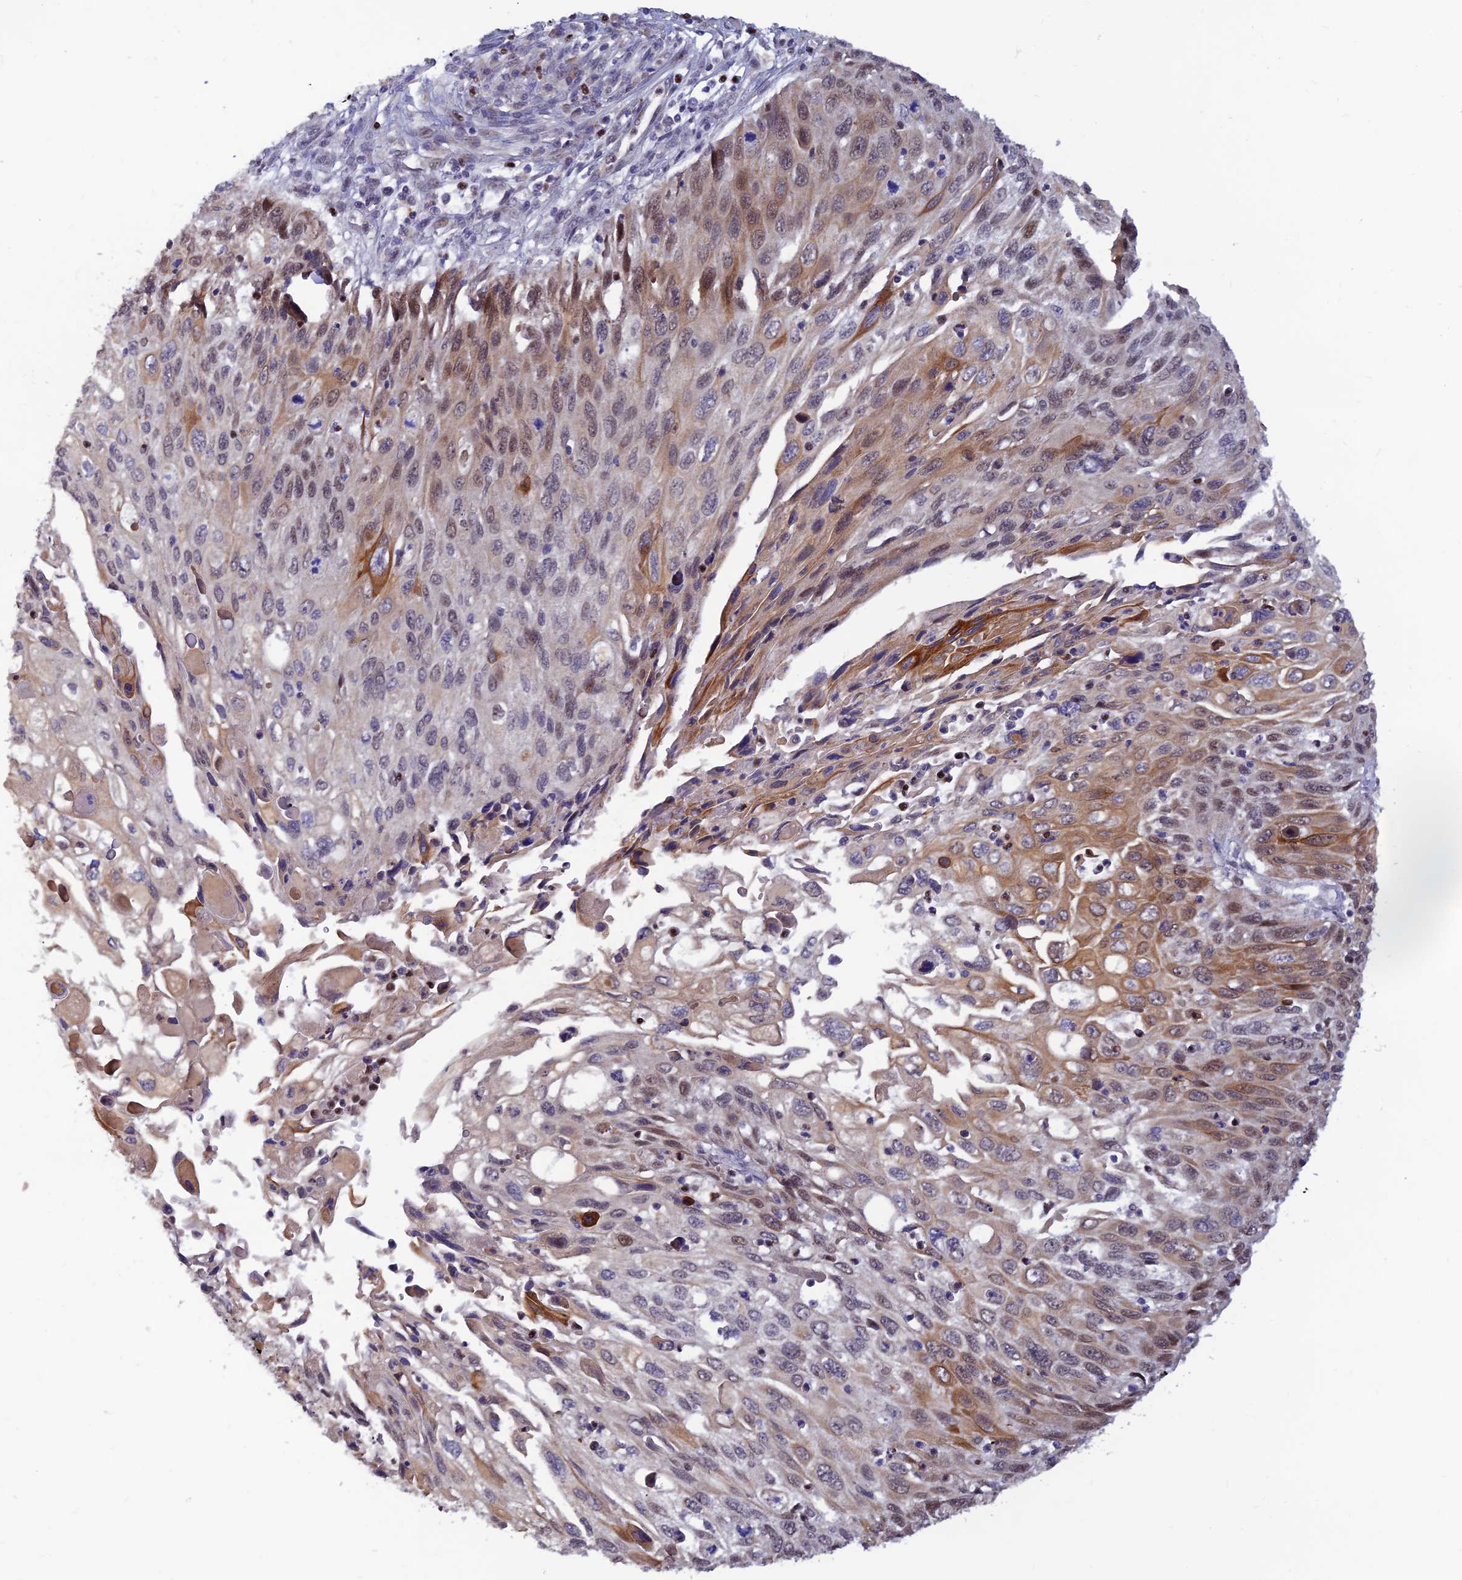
{"staining": {"intensity": "moderate", "quantity": "25%-75%", "location": "cytoplasmic/membranous,nuclear"}, "tissue": "cervical cancer", "cell_type": "Tumor cells", "image_type": "cancer", "snomed": [{"axis": "morphology", "description": "Squamous cell carcinoma, NOS"}, {"axis": "topography", "description": "Cervix"}], "caption": "Immunohistochemistry (DAB) staining of cervical cancer (squamous cell carcinoma) displays moderate cytoplasmic/membranous and nuclear protein staining in about 25%-75% of tumor cells. The staining was performed using DAB (3,3'-diaminobenzidine) to visualize the protein expression in brown, while the nuclei were stained in blue with hematoxylin (Magnification: 20x).", "gene": "FASTKD5", "patient": {"sex": "female", "age": 70}}